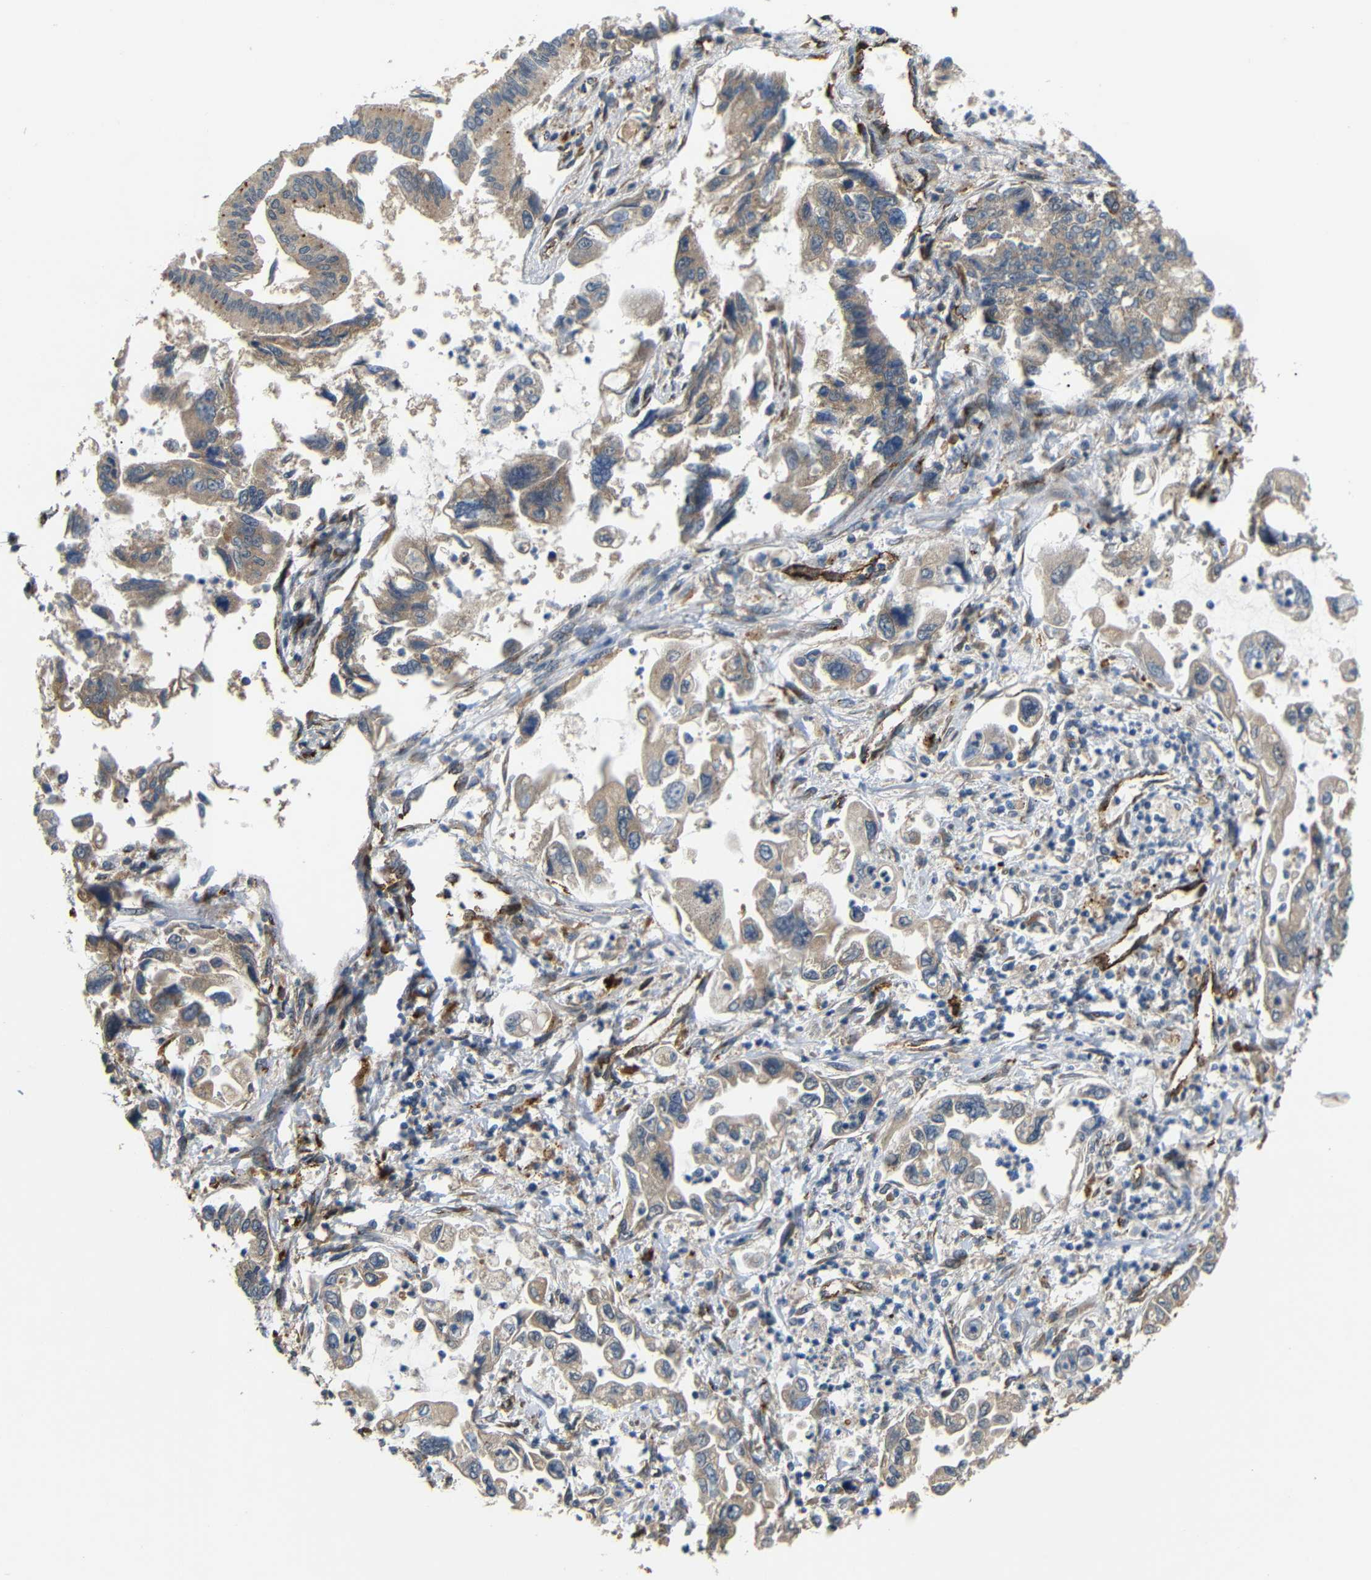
{"staining": {"intensity": "weak", "quantity": ">75%", "location": "cytoplasmic/membranous"}, "tissue": "pancreatic cancer", "cell_type": "Tumor cells", "image_type": "cancer", "snomed": [{"axis": "morphology", "description": "Adenocarcinoma, NOS"}, {"axis": "topography", "description": "Pancreas"}], "caption": "Approximately >75% of tumor cells in human pancreatic cancer show weak cytoplasmic/membranous protein positivity as visualized by brown immunohistochemical staining.", "gene": "ATP7A", "patient": {"sex": "male", "age": 56}}